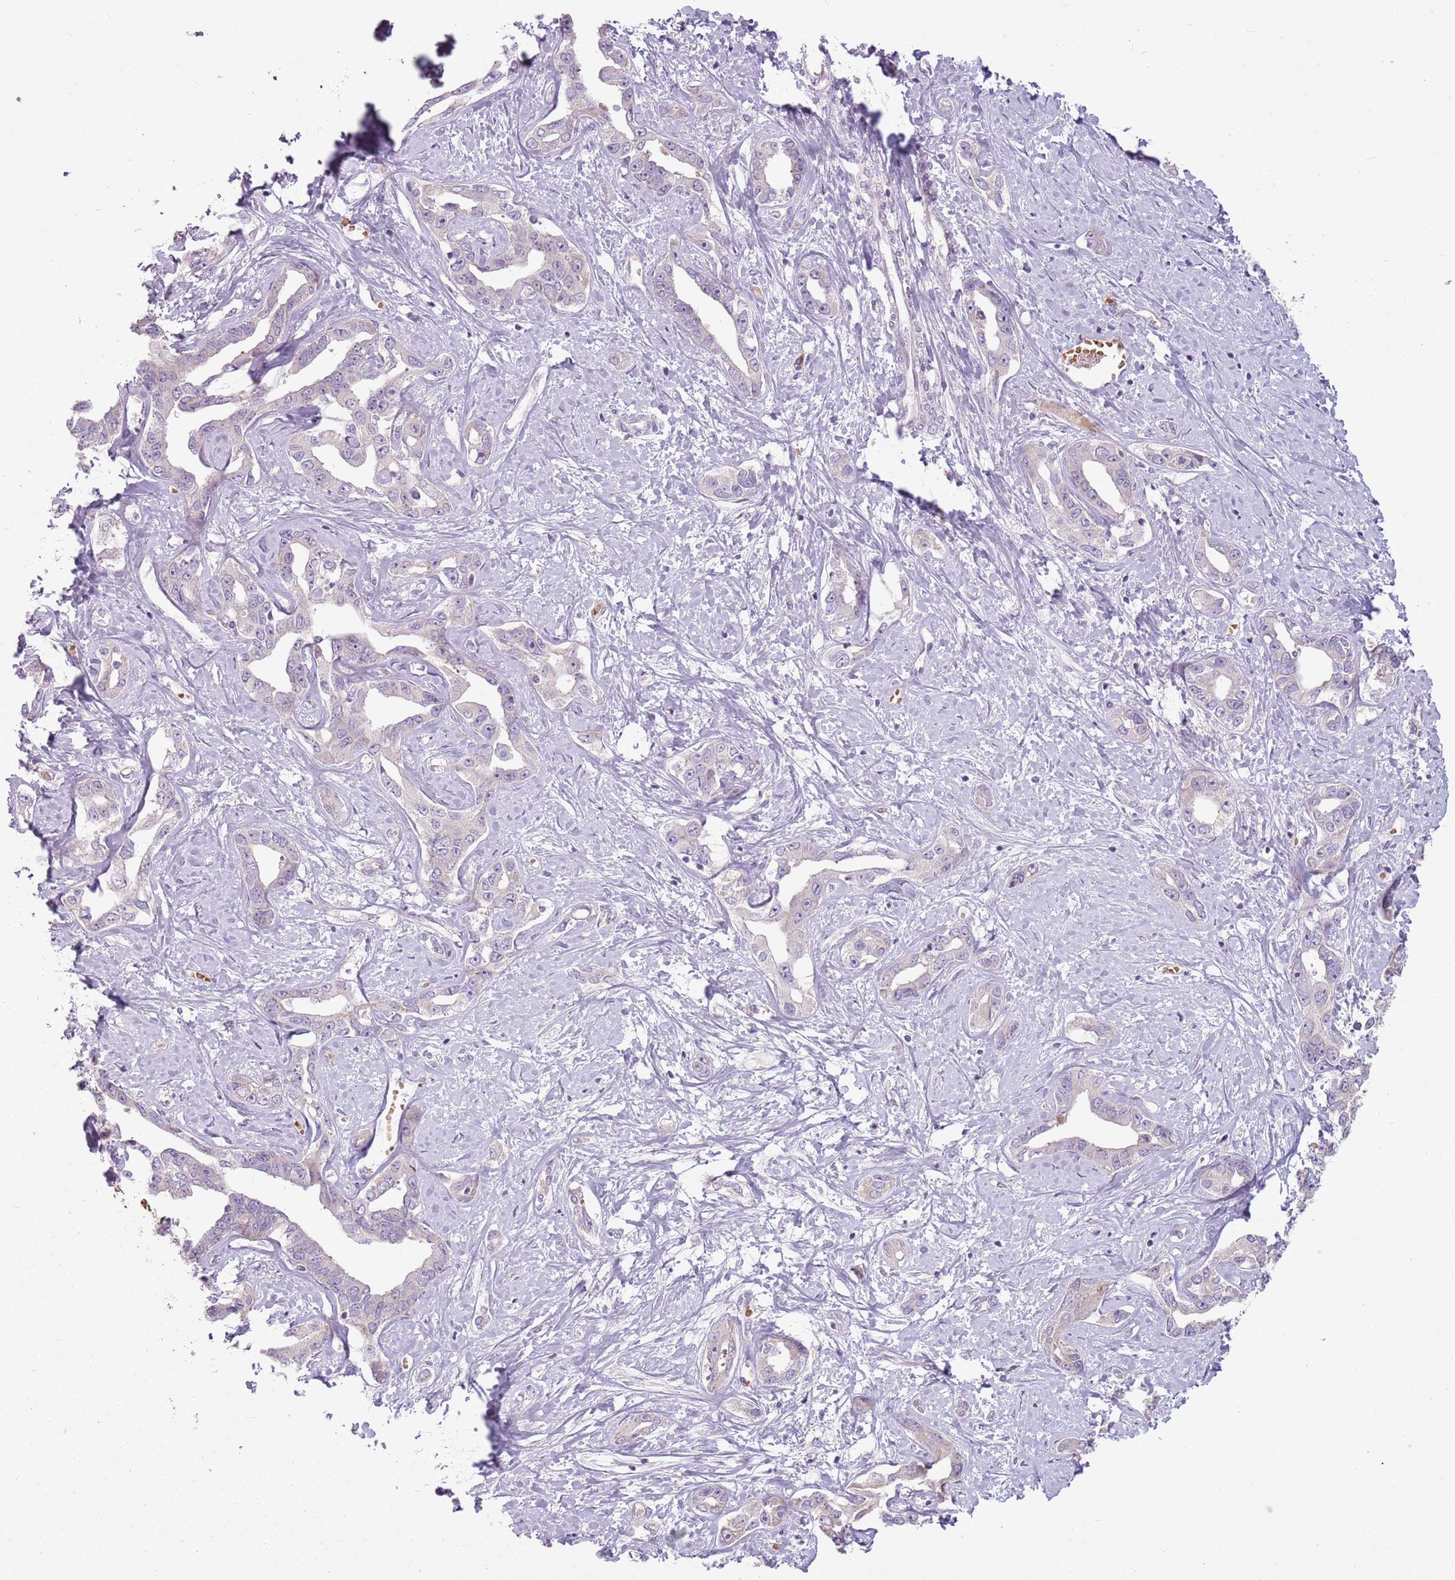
{"staining": {"intensity": "negative", "quantity": "none", "location": "none"}, "tissue": "liver cancer", "cell_type": "Tumor cells", "image_type": "cancer", "snomed": [{"axis": "morphology", "description": "Cholangiocarcinoma"}, {"axis": "topography", "description": "Liver"}], "caption": "A micrograph of human cholangiocarcinoma (liver) is negative for staining in tumor cells.", "gene": "HSPA14", "patient": {"sex": "male", "age": 59}}